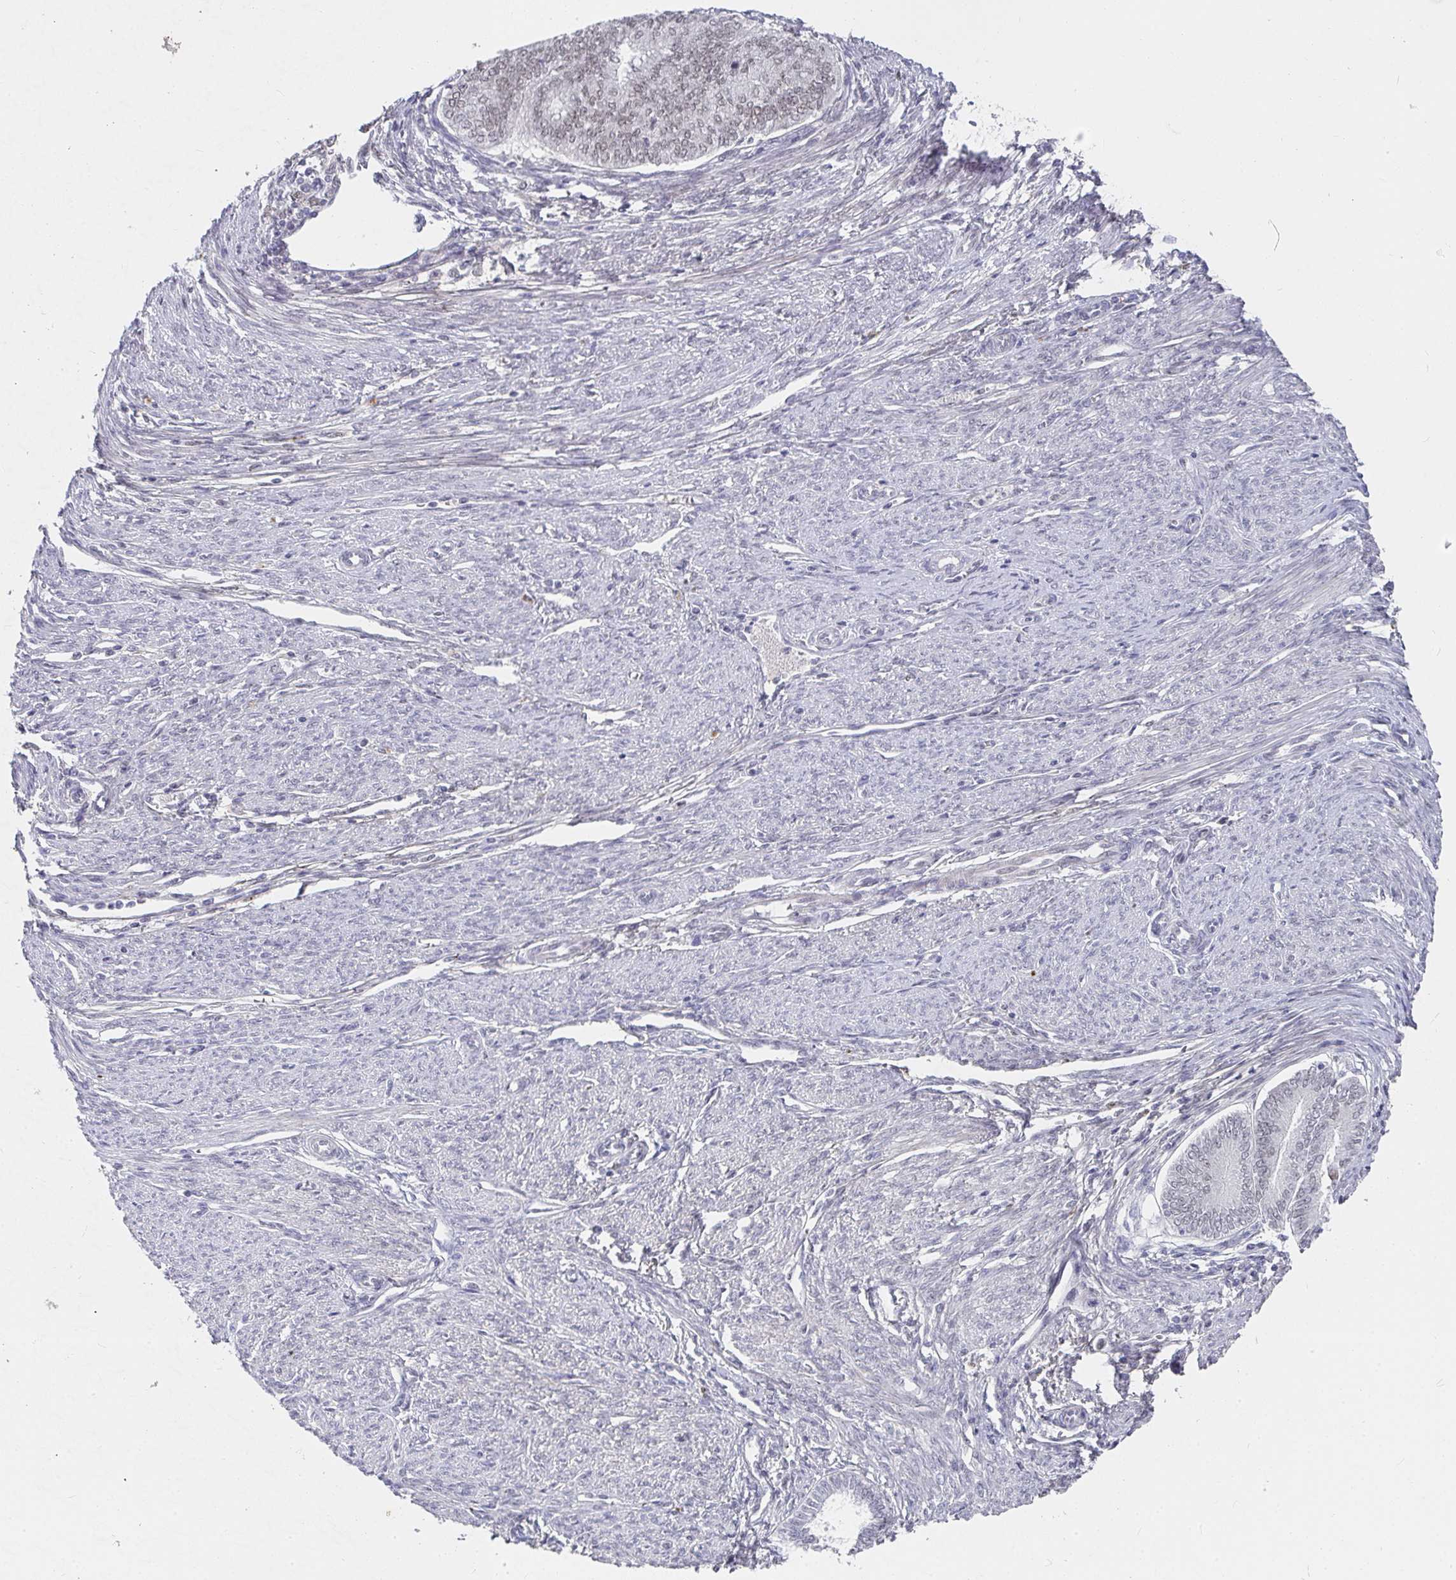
{"staining": {"intensity": "weak", "quantity": "<25%", "location": "nuclear"}, "tissue": "endometrial cancer", "cell_type": "Tumor cells", "image_type": "cancer", "snomed": [{"axis": "morphology", "description": "Adenocarcinoma, NOS"}, {"axis": "topography", "description": "Endometrium"}], "caption": "Protein analysis of endometrial cancer reveals no significant positivity in tumor cells.", "gene": "RCOR1", "patient": {"sex": "female", "age": 79}}